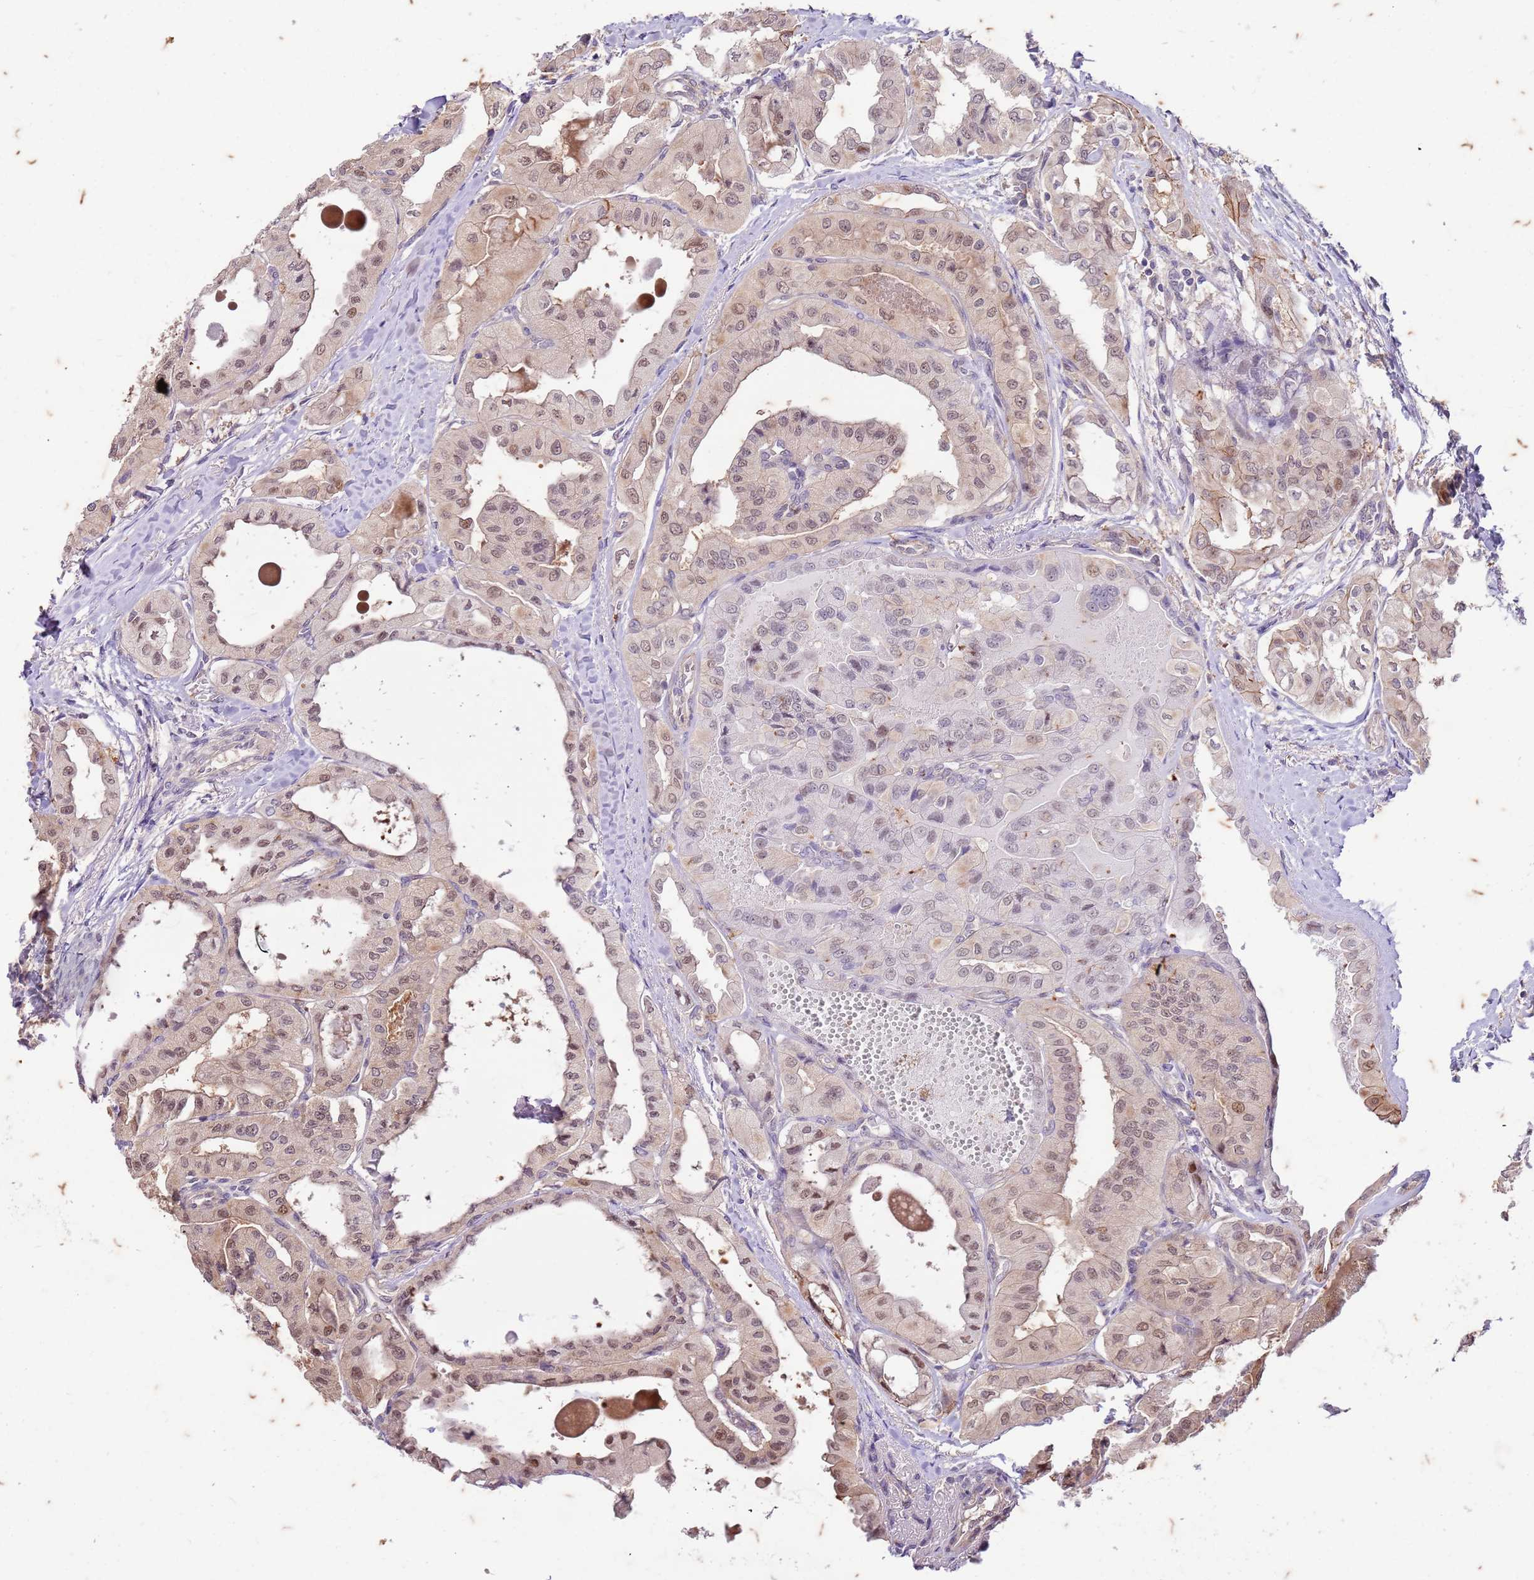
{"staining": {"intensity": "weak", "quantity": "25%-75%", "location": "cytoplasmic/membranous,nuclear"}, "tissue": "thyroid cancer", "cell_type": "Tumor cells", "image_type": "cancer", "snomed": [{"axis": "morphology", "description": "Papillary adenocarcinoma, NOS"}, {"axis": "topography", "description": "Thyroid gland"}], "caption": "A photomicrograph of thyroid cancer stained for a protein reveals weak cytoplasmic/membranous and nuclear brown staining in tumor cells. Nuclei are stained in blue.", "gene": "RAPGEF3", "patient": {"sex": "female", "age": 59}}